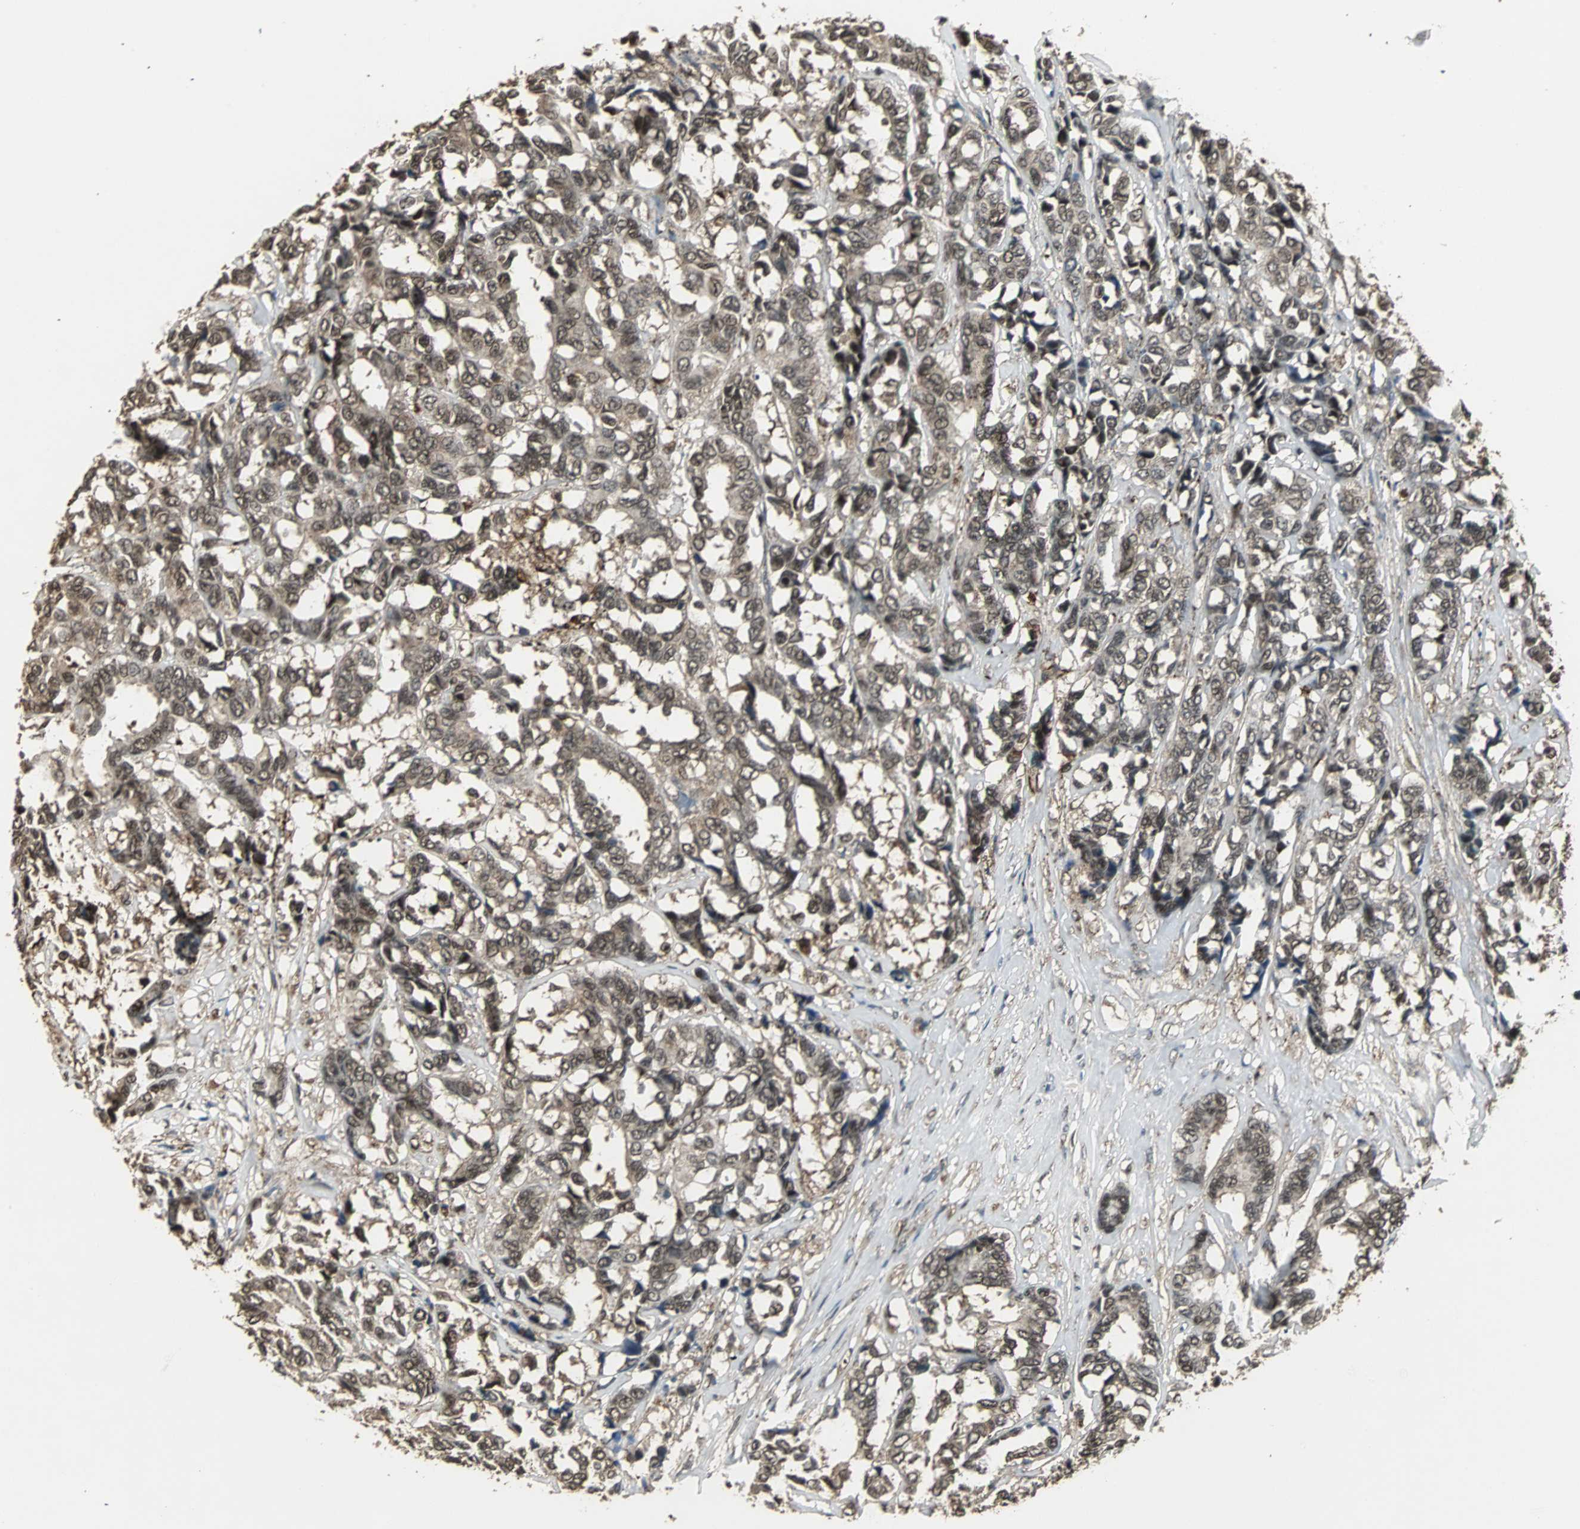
{"staining": {"intensity": "moderate", "quantity": ">75%", "location": "cytoplasmic/membranous,nuclear"}, "tissue": "breast cancer", "cell_type": "Tumor cells", "image_type": "cancer", "snomed": [{"axis": "morphology", "description": "Duct carcinoma"}, {"axis": "topography", "description": "Breast"}], "caption": "IHC image of neoplastic tissue: human breast infiltrating ductal carcinoma stained using immunohistochemistry demonstrates medium levels of moderate protein expression localized specifically in the cytoplasmic/membranous and nuclear of tumor cells, appearing as a cytoplasmic/membranous and nuclear brown color.", "gene": "PLIN3", "patient": {"sex": "female", "age": 87}}